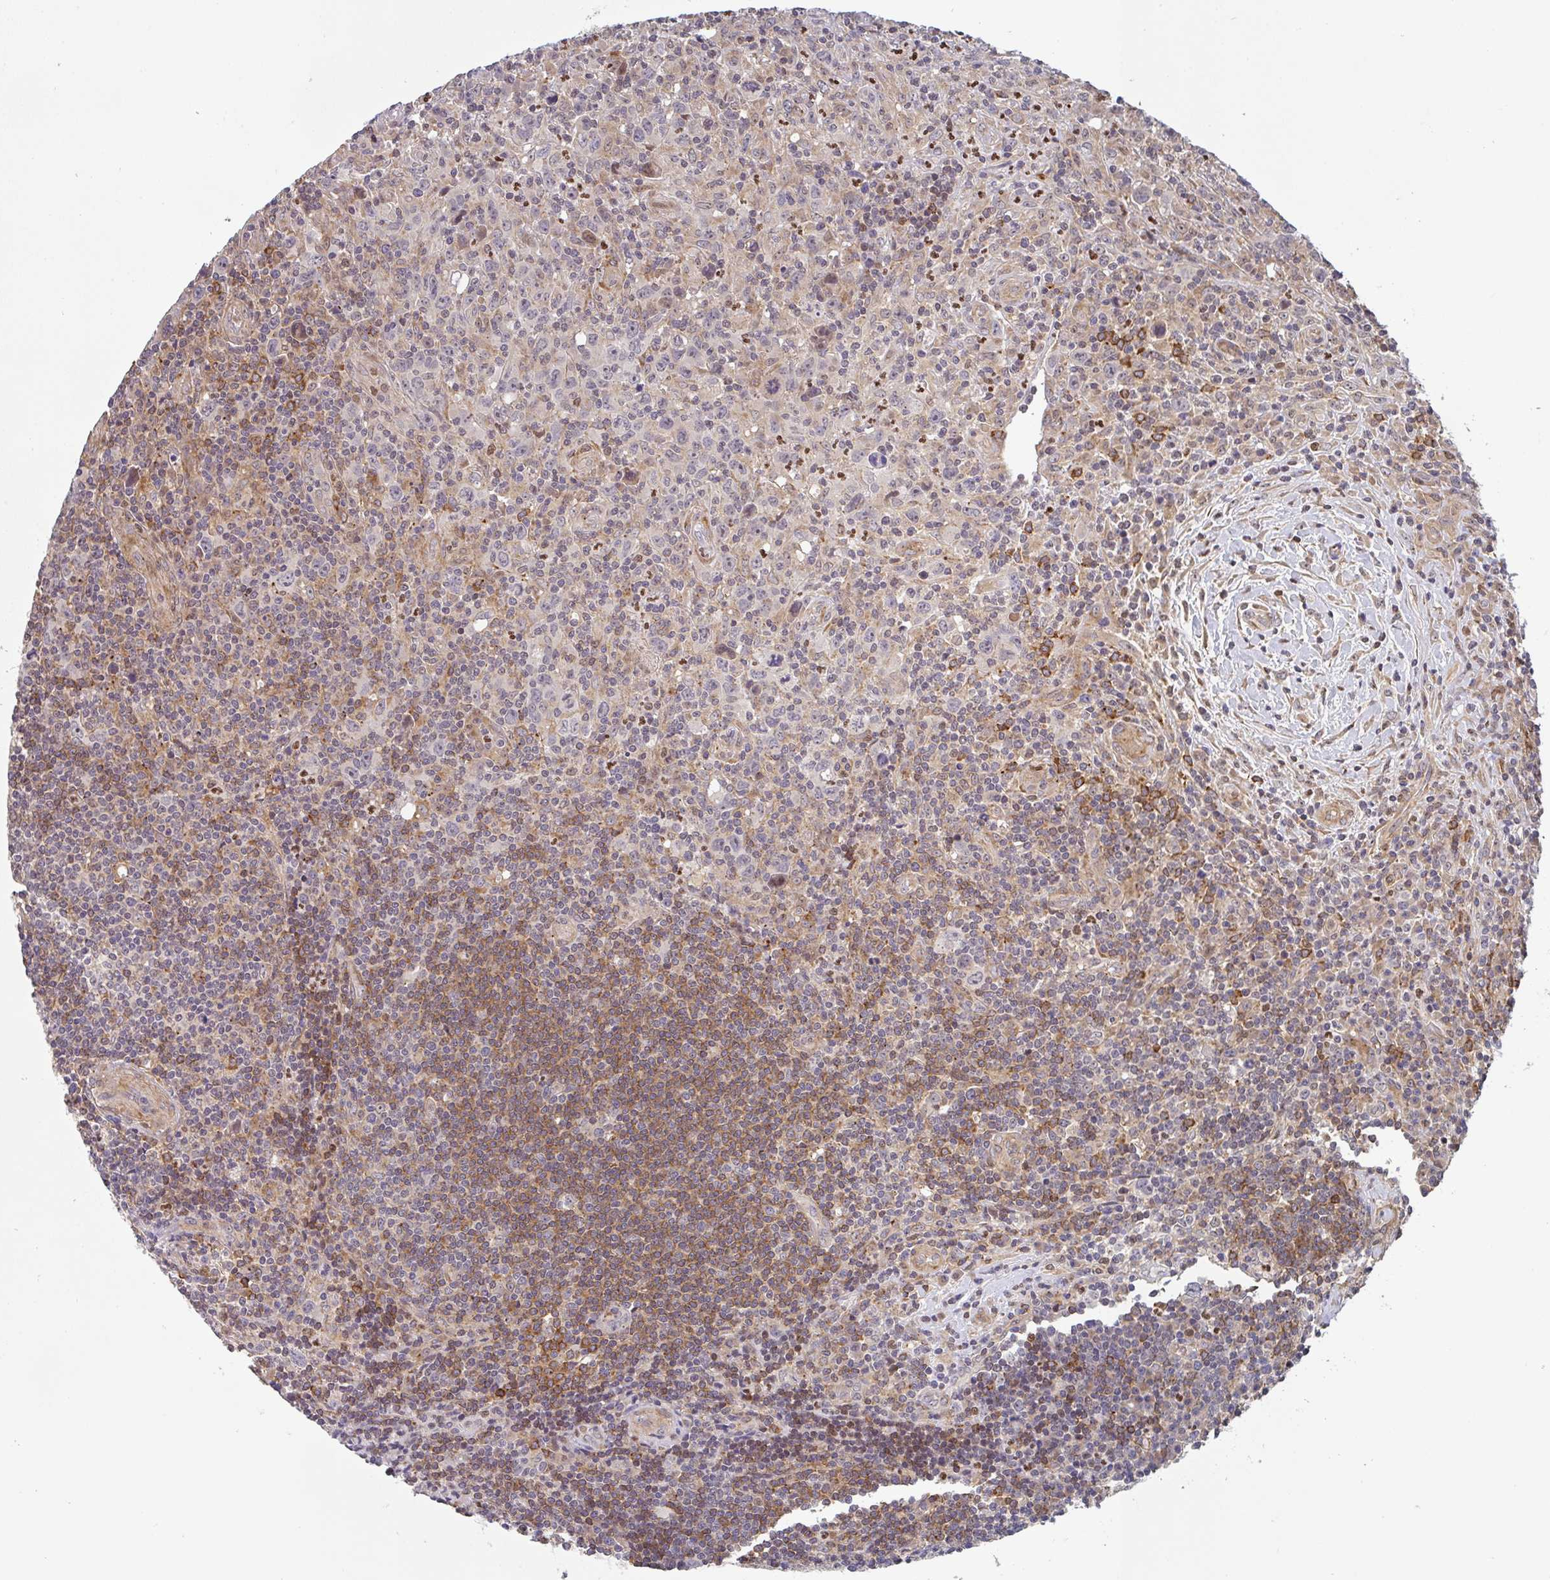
{"staining": {"intensity": "negative", "quantity": "none", "location": "none"}, "tissue": "lymphoma", "cell_type": "Tumor cells", "image_type": "cancer", "snomed": [{"axis": "morphology", "description": "Hodgkin's disease, NOS"}, {"axis": "topography", "description": "Lymph node"}], "caption": "IHC photomicrograph of neoplastic tissue: human lymphoma stained with DAB (3,3'-diaminobenzidine) displays no significant protein staining in tumor cells.", "gene": "SIMC1", "patient": {"sex": "female", "age": 18}}